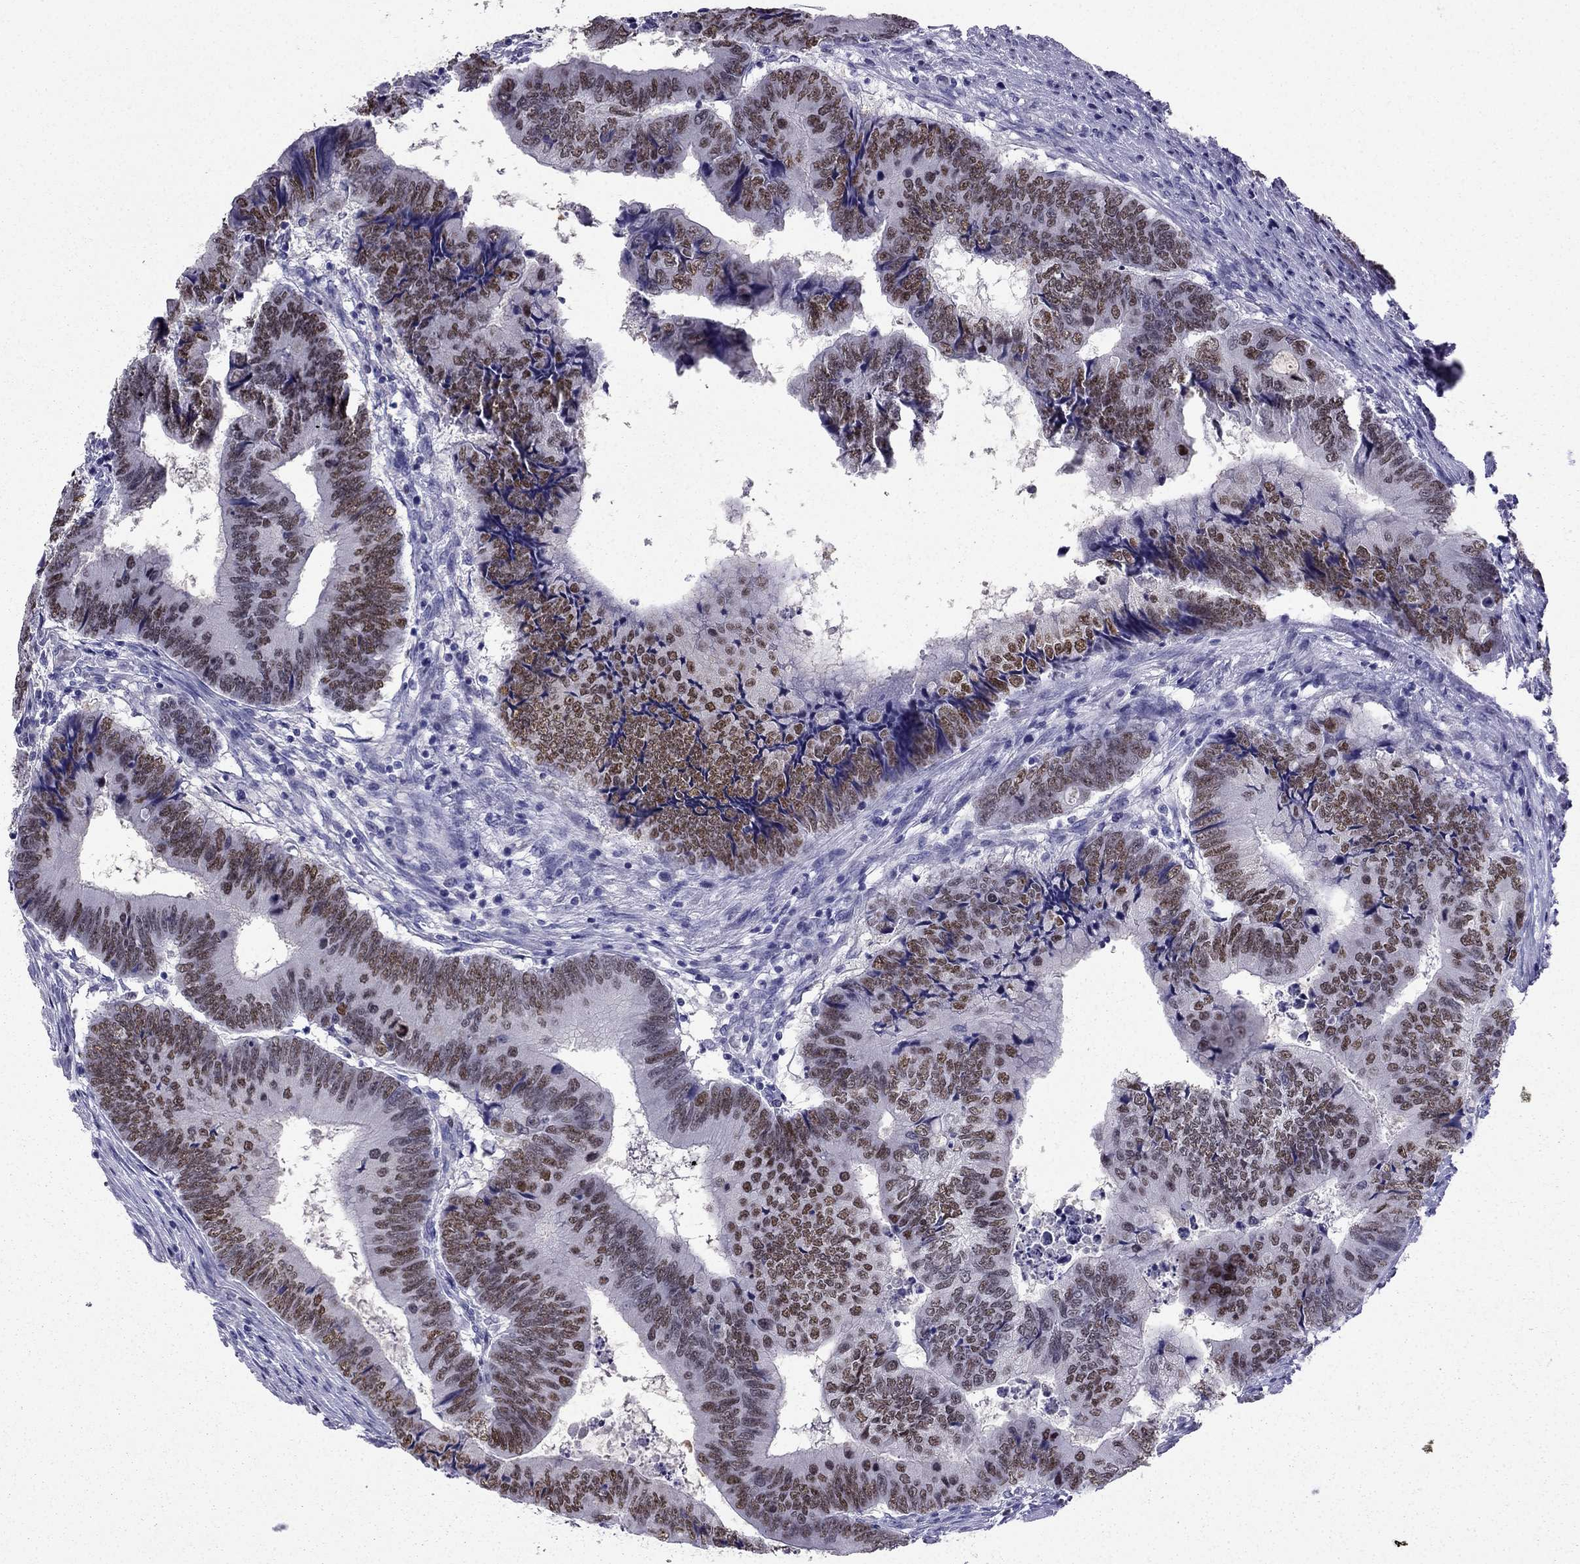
{"staining": {"intensity": "strong", "quantity": ">75%", "location": "nuclear"}, "tissue": "colorectal cancer", "cell_type": "Tumor cells", "image_type": "cancer", "snomed": [{"axis": "morphology", "description": "Adenocarcinoma, NOS"}, {"axis": "topography", "description": "Colon"}], "caption": "Colorectal cancer tissue demonstrates strong nuclear staining in approximately >75% of tumor cells", "gene": "ARID3A", "patient": {"sex": "male", "age": 53}}